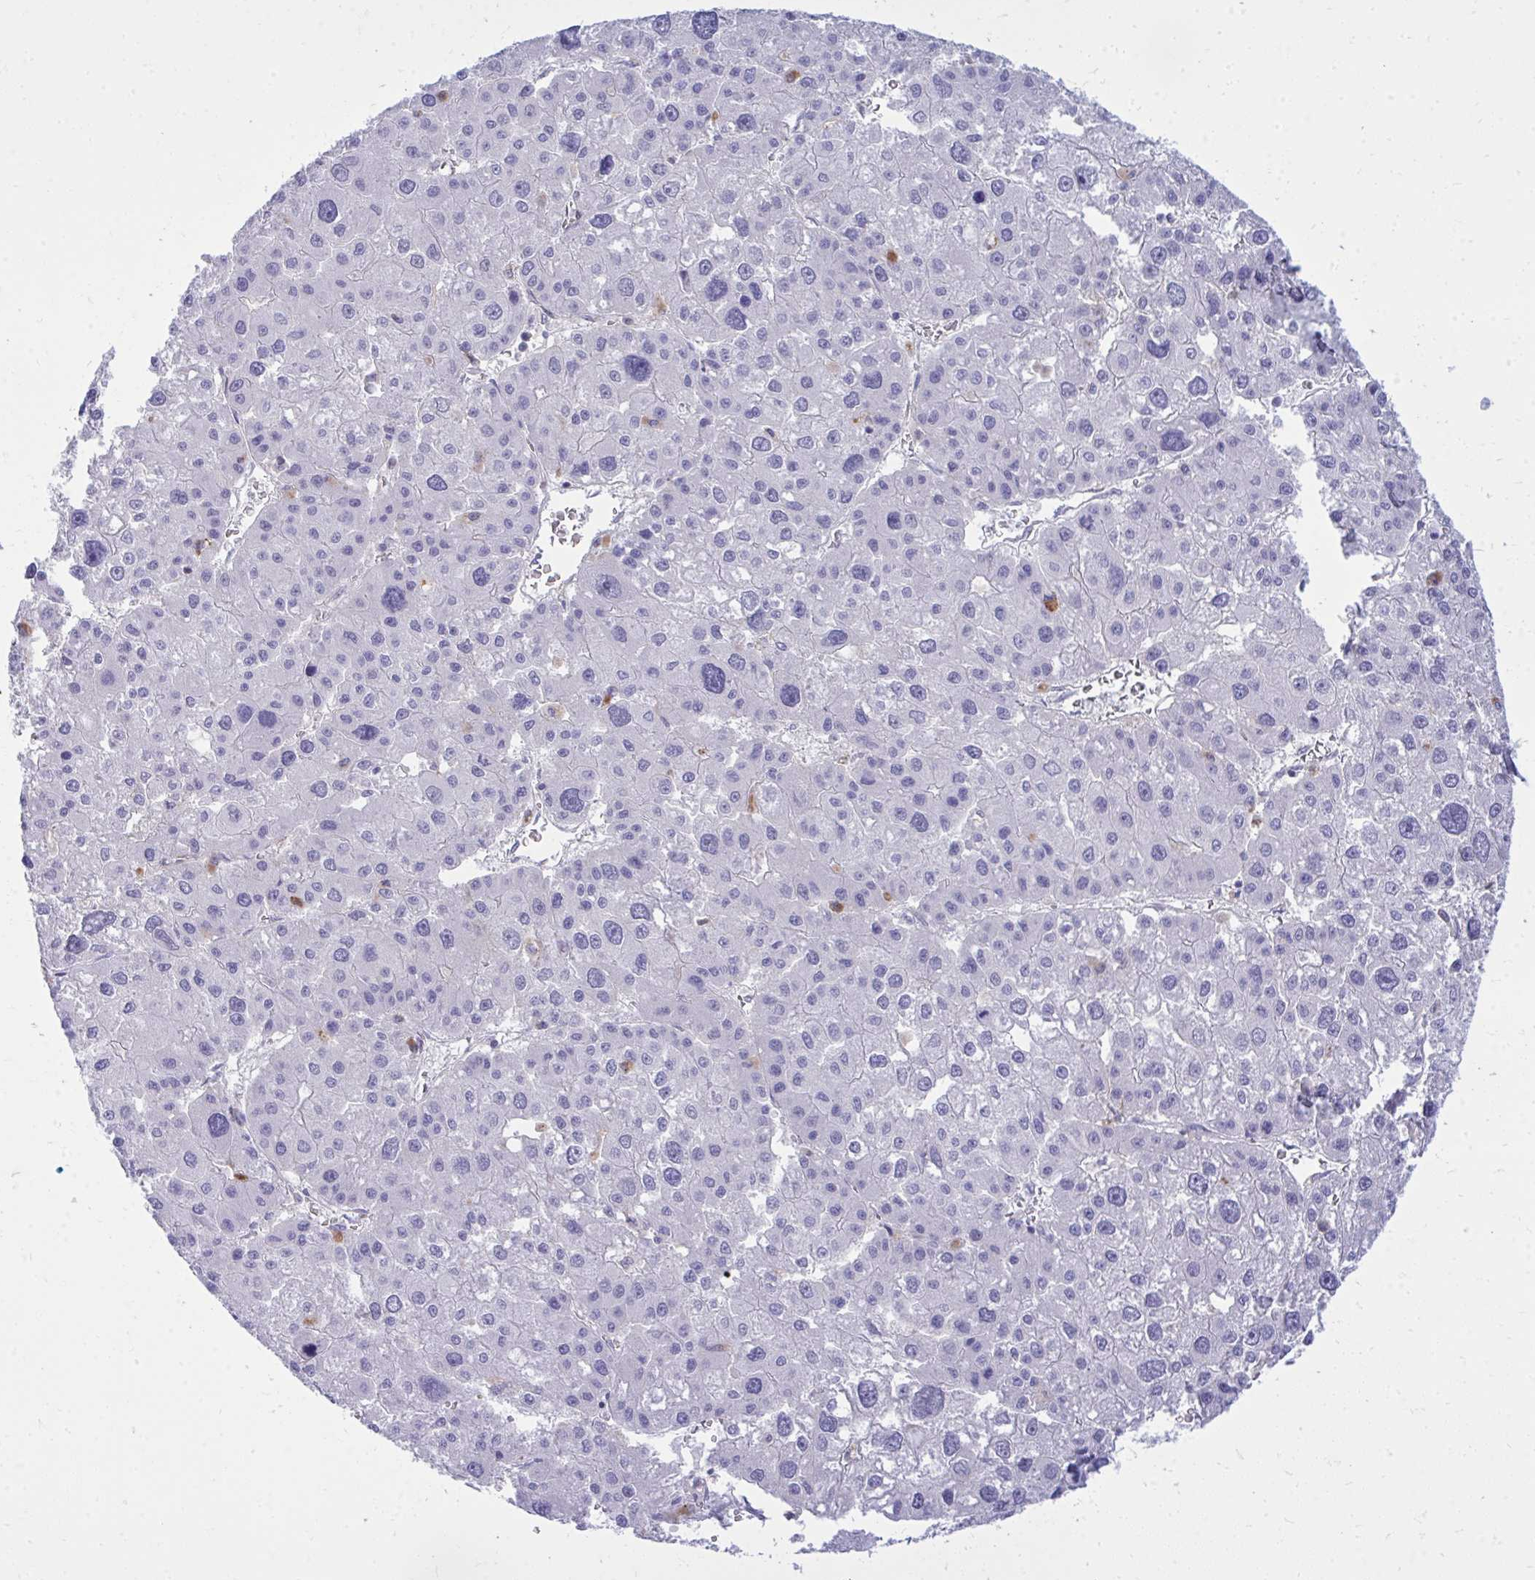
{"staining": {"intensity": "negative", "quantity": "none", "location": "none"}, "tissue": "liver cancer", "cell_type": "Tumor cells", "image_type": "cancer", "snomed": [{"axis": "morphology", "description": "Carcinoma, Hepatocellular, NOS"}, {"axis": "topography", "description": "Liver"}], "caption": "Immunohistochemistry photomicrograph of neoplastic tissue: human liver hepatocellular carcinoma stained with DAB shows no significant protein expression in tumor cells.", "gene": "TP53I11", "patient": {"sex": "male", "age": 73}}